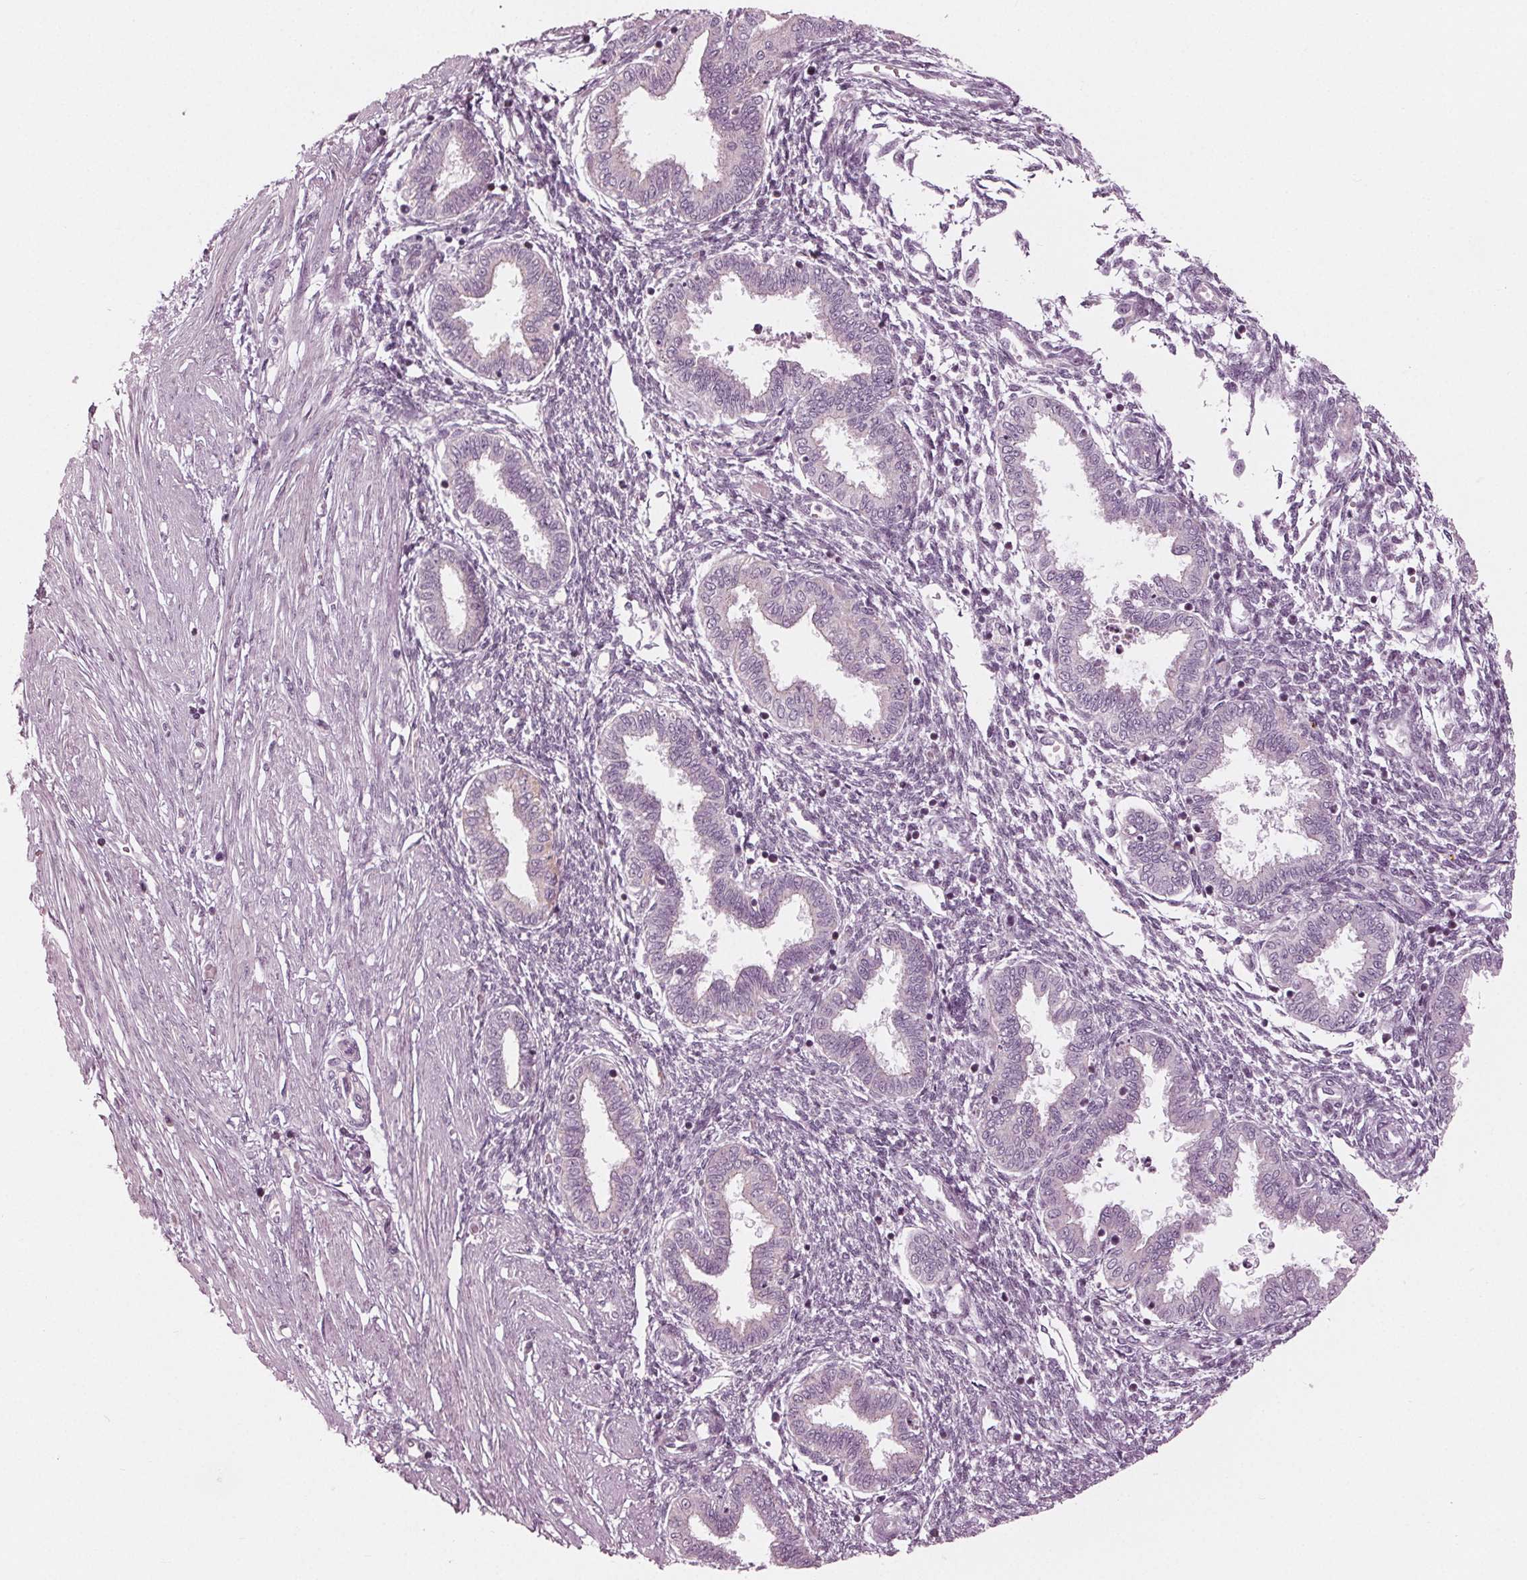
{"staining": {"intensity": "negative", "quantity": "none", "location": "none"}, "tissue": "endometrium", "cell_type": "Cells in endometrial stroma", "image_type": "normal", "snomed": [{"axis": "morphology", "description": "Normal tissue, NOS"}, {"axis": "topography", "description": "Endometrium"}], "caption": "The micrograph reveals no staining of cells in endometrial stroma in normal endometrium. The staining is performed using DAB brown chromogen with nuclei counter-stained in using hematoxylin.", "gene": "CLN6", "patient": {"sex": "female", "age": 33}}